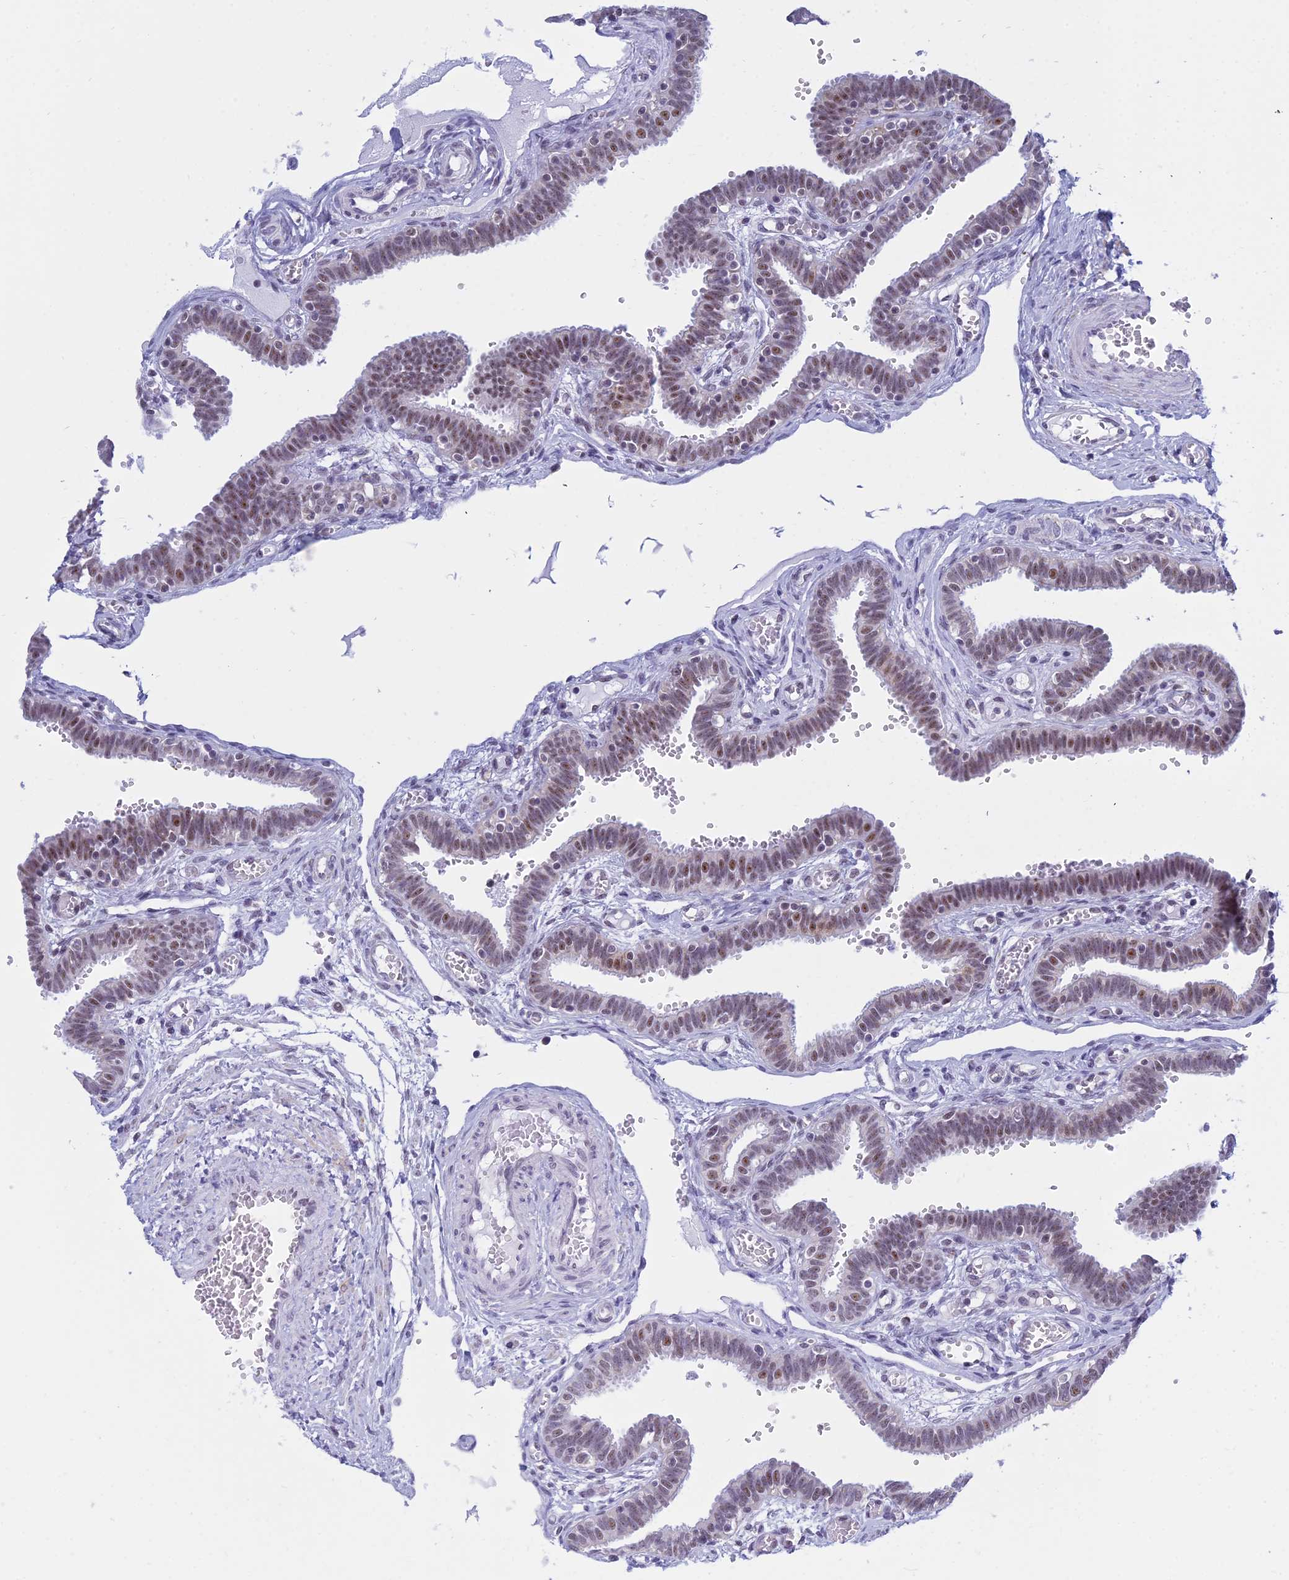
{"staining": {"intensity": "moderate", "quantity": "25%-75%", "location": "nuclear"}, "tissue": "fallopian tube", "cell_type": "Glandular cells", "image_type": "normal", "snomed": [{"axis": "morphology", "description": "Normal tissue, NOS"}, {"axis": "topography", "description": "Fallopian tube"}, {"axis": "topography", "description": "Placenta"}], "caption": "A brown stain highlights moderate nuclear staining of a protein in glandular cells of unremarkable human fallopian tube. Nuclei are stained in blue.", "gene": "KLF14", "patient": {"sex": "female", "age": 32}}